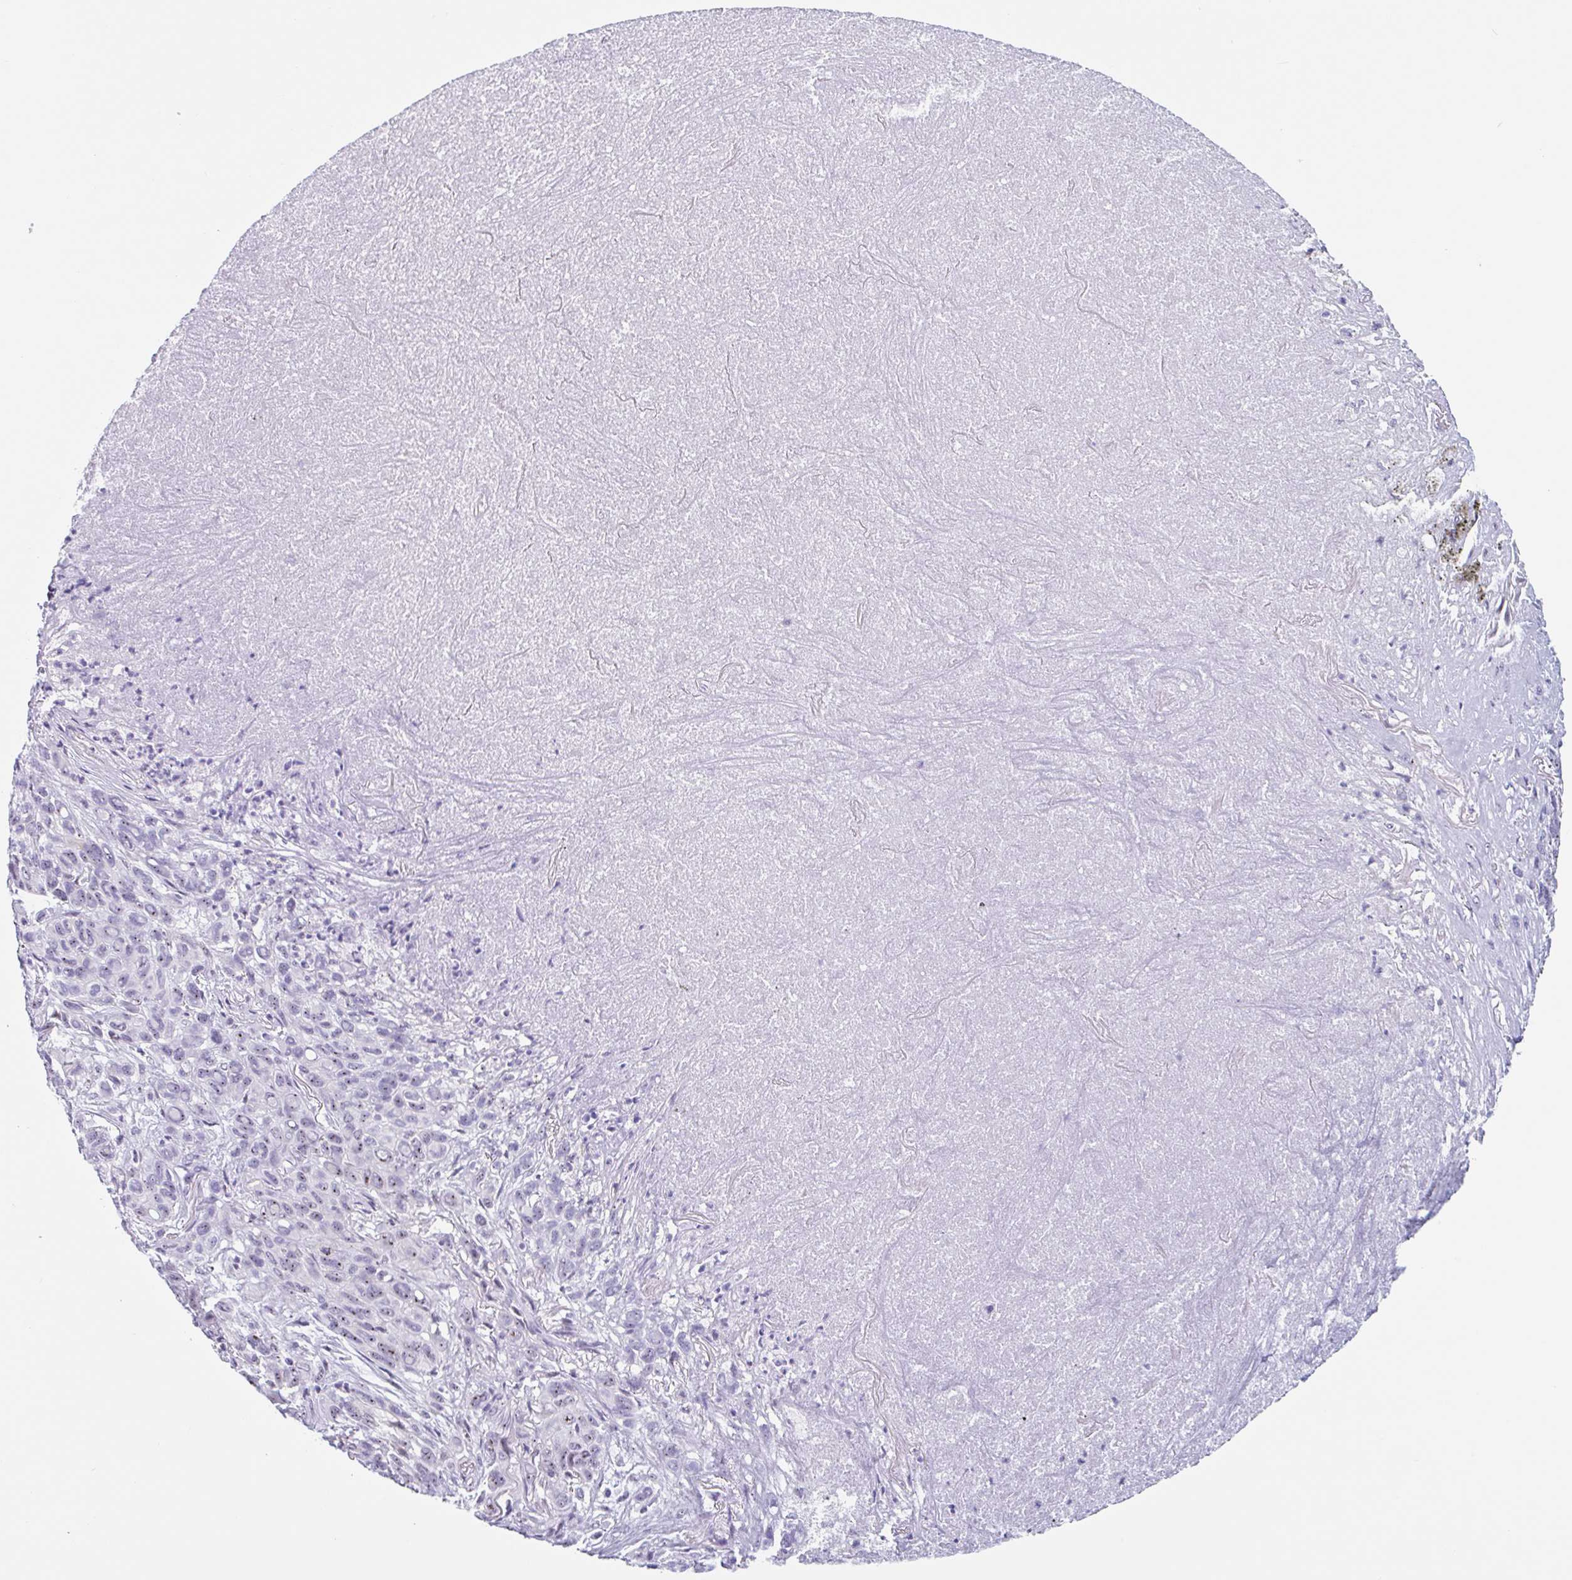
{"staining": {"intensity": "moderate", "quantity": "25%-75%", "location": "nuclear"}, "tissue": "melanoma", "cell_type": "Tumor cells", "image_type": "cancer", "snomed": [{"axis": "morphology", "description": "Malignant melanoma, Metastatic site"}, {"axis": "topography", "description": "Lung"}], "caption": "About 25%-75% of tumor cells in malignant melanoma (metastatic site) reveal moderate nuclear protein positivity as visualized by brown immunohistochemical staining.", "gene": "LENG9", "patient": {"sex": "male", "age": 48}}